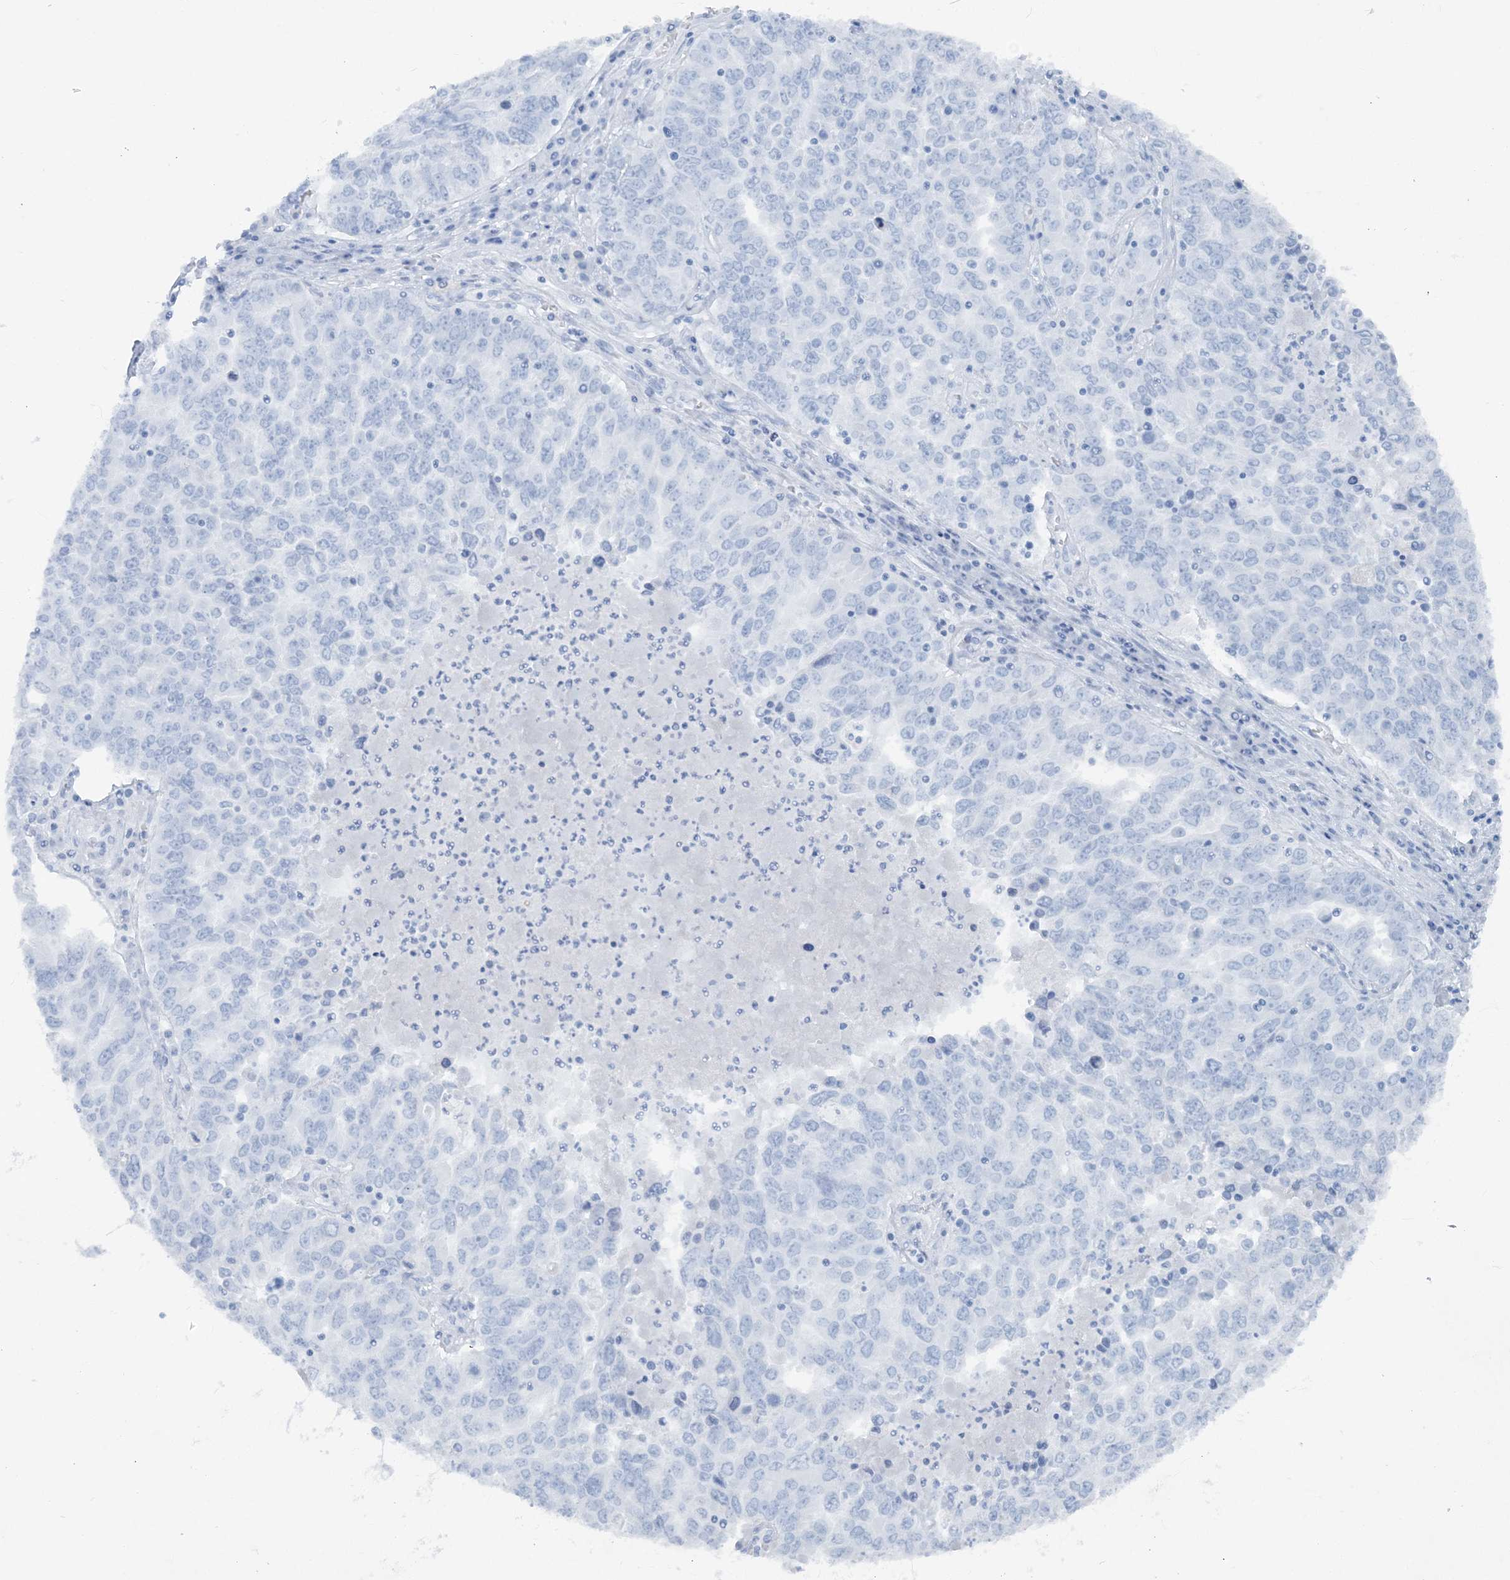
{"staining": {"intensity": "negative", "quantity": "none", "location": "none"}, "tissue": "ovarian cancer", "cell_type": "Tumor cells", "image_type": "cancer", "snomed": [{"axis": "morphology", "description": "Carcinoma, endometroid"}, {"axis": "topography", "description": "Ovary"}], "caption": "The image displays no significant expression in tumor cells of ovarian endometroid carcinoma.", "gene": "ATP11A", "patient": {"sex": "female", "age": 62}}